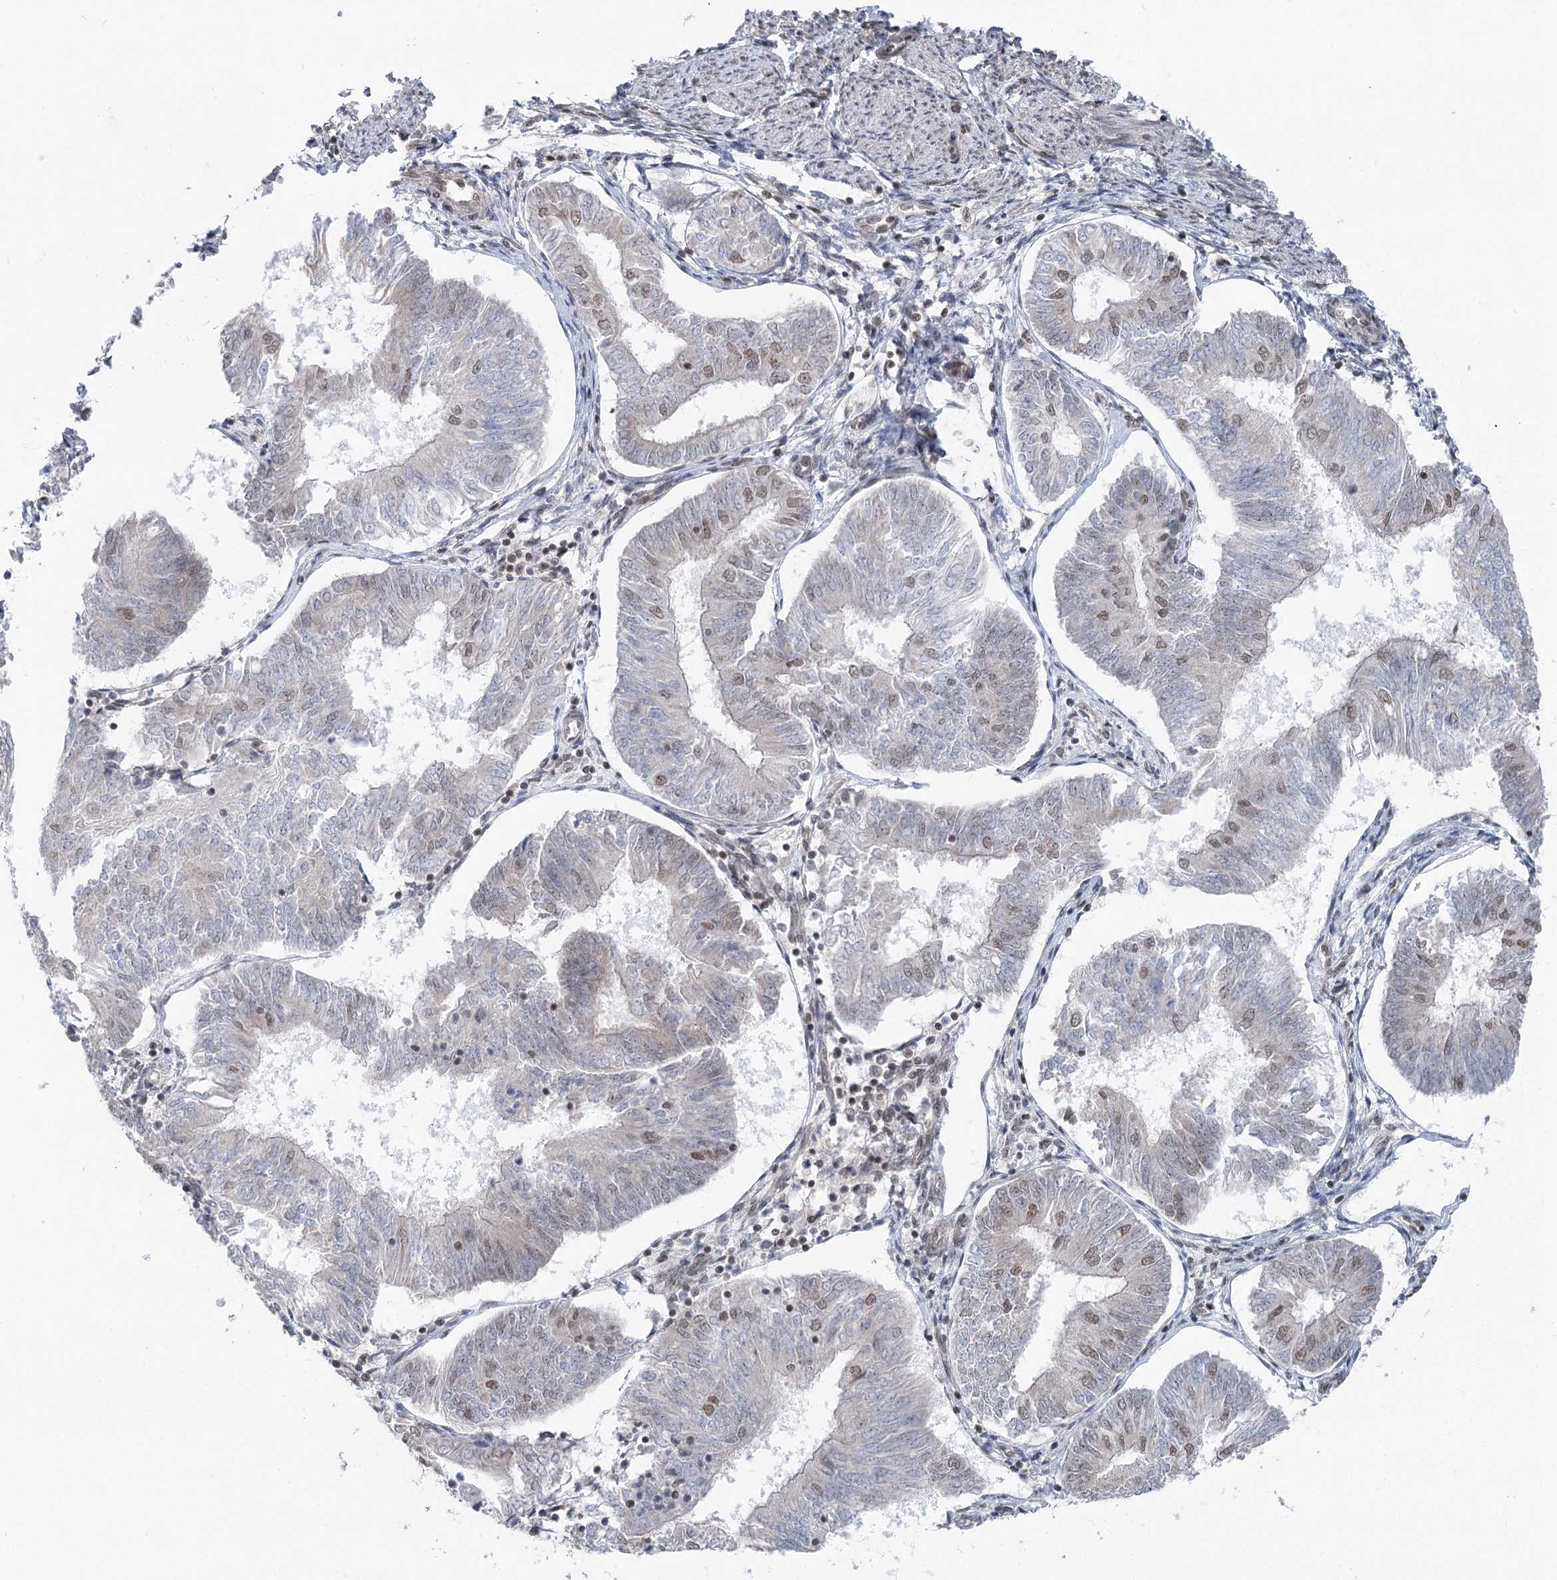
{"staining": {"intensity": "moderate", "quantity": "25%-75%", "location": "nuclear"}, "tissue": "endometrial cancer", "cell_type": "Tumor cells", "image_type": "cancer", "snomed": [{"axis": "morphology", "description": "Adenocarcinoma, NOS"}, {"axis": "topography", "description": "Endometrium"}], "caption": "A brown stain highlights moderate nuclear expression of a protein in adenocarcinoma (endometrial) tumor cells. (DAB IHC with brightfield microscopy, high magnification).", "gene": "CGGBP1", "patient": {"sex": "female", "age": 58}}